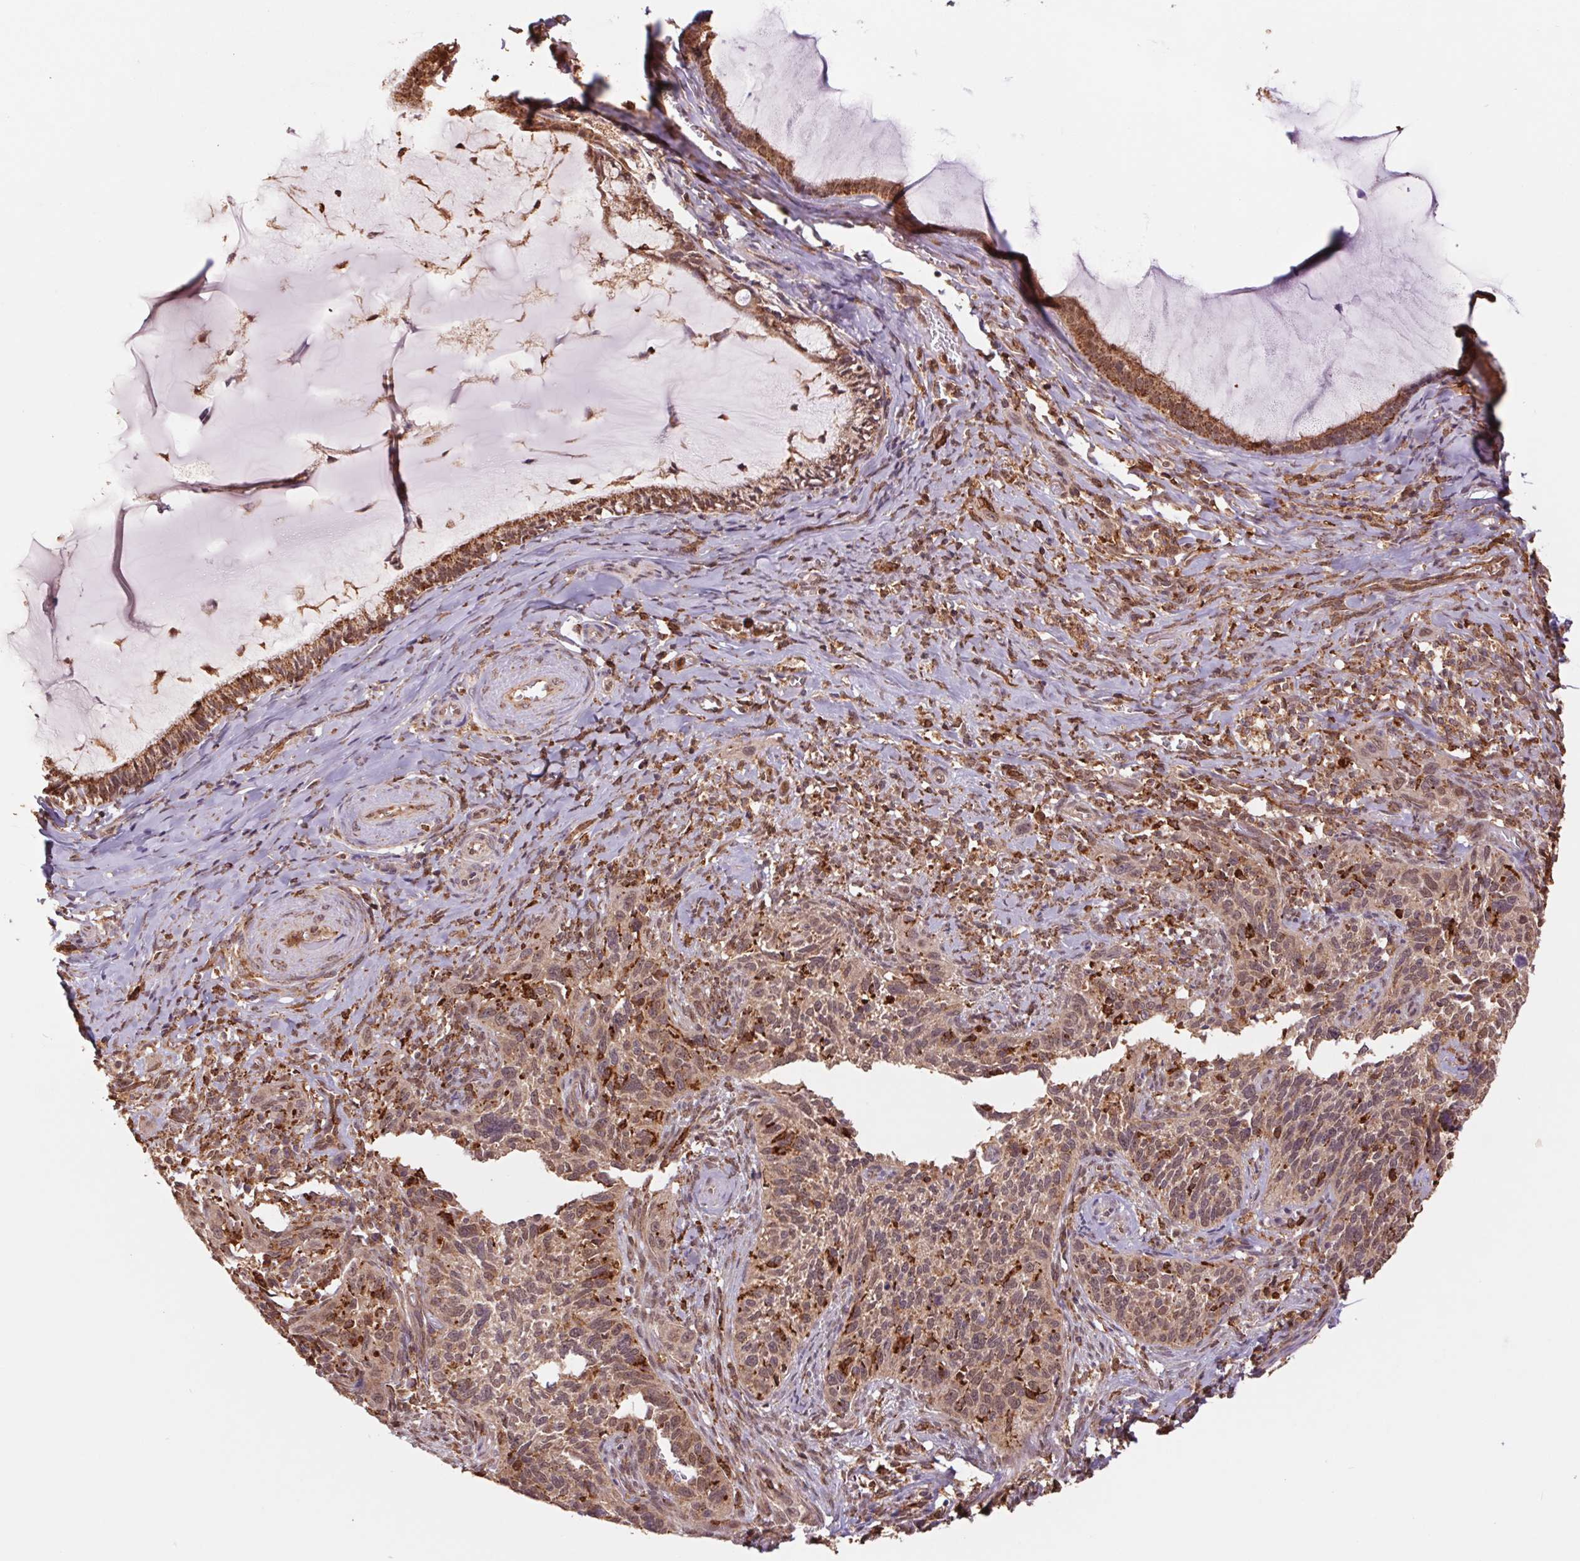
{"staining": {"intensity": "weak", "quantity": "<25%", "location": "cytoplasmic/membranous"}, "tissue": "cervical cancer", "cell_type": "Tumor cells", "image_type": "cancer", "snomed": [{"axis": "morphology", "description": "Squamous cell carcinoma, NOS"}, {"axis": "topography", "description": "Cervix"}], "caption": "An image of cervical cancer stained for a protein demonstrates no brown staining in tumor cells.", "gene": "URM1", "patient": {"sex": "female", "age": 51}}